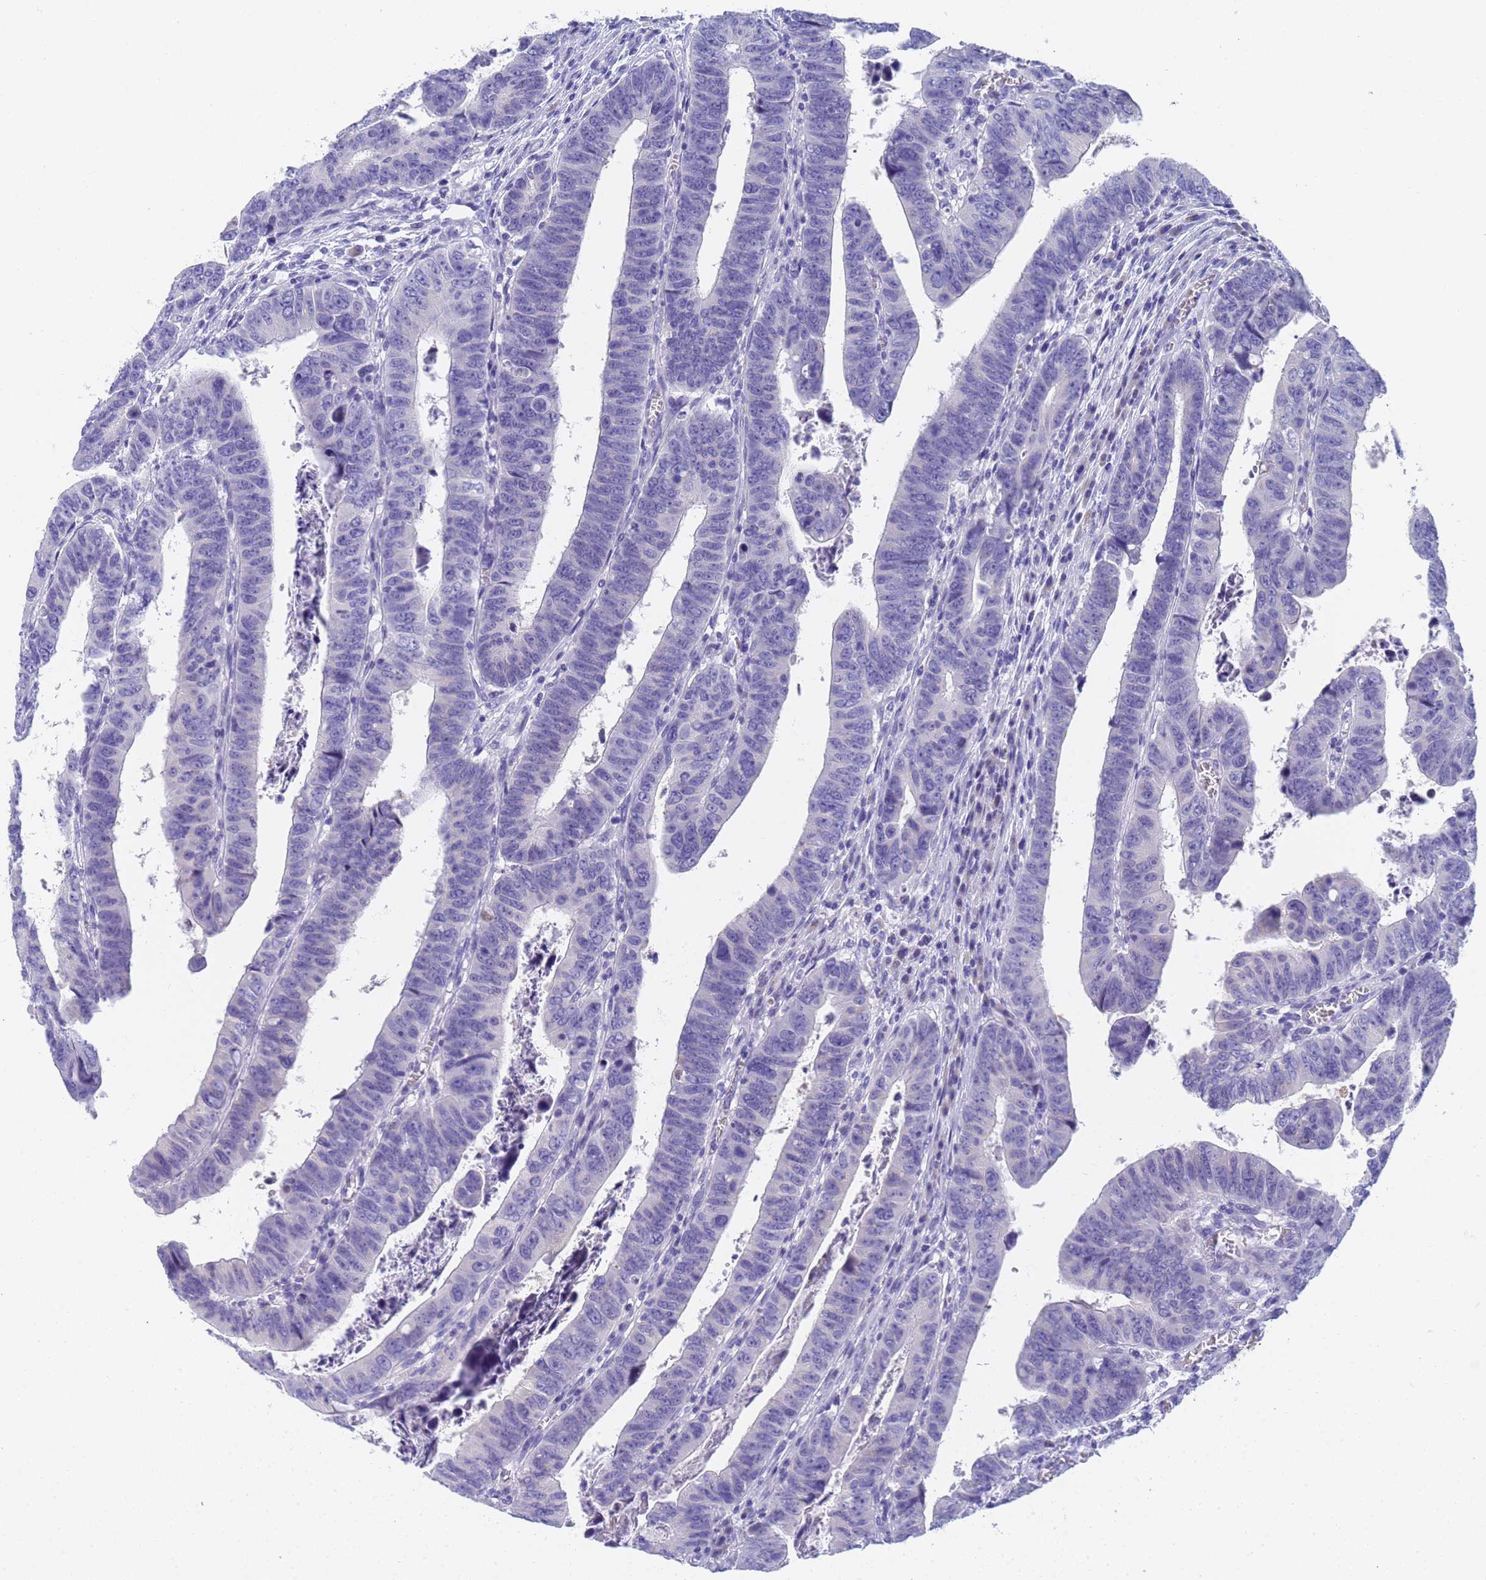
{"staining": {"intensity": "negative", "quantity": "none", "location": "none"}, "tissue": "colorectal cancer", "cell_type": "Tumor cells", "image_type": "cancer", "snomed": [{"axis": "morphology", "description": "Normal tissue, NOS"}, {"axis": "morphology", "description": "Adenocarcinoma, NOS"}, {"axis": "topography", "description": "Rectum"}], "caption": "This is a micrograph of immunohistochemistry (IHC) staining of colorectal cancer, which shows no positivity in tumor cells.", "gene": "STATH", "patient": {"sex": "female", "age": 65}}